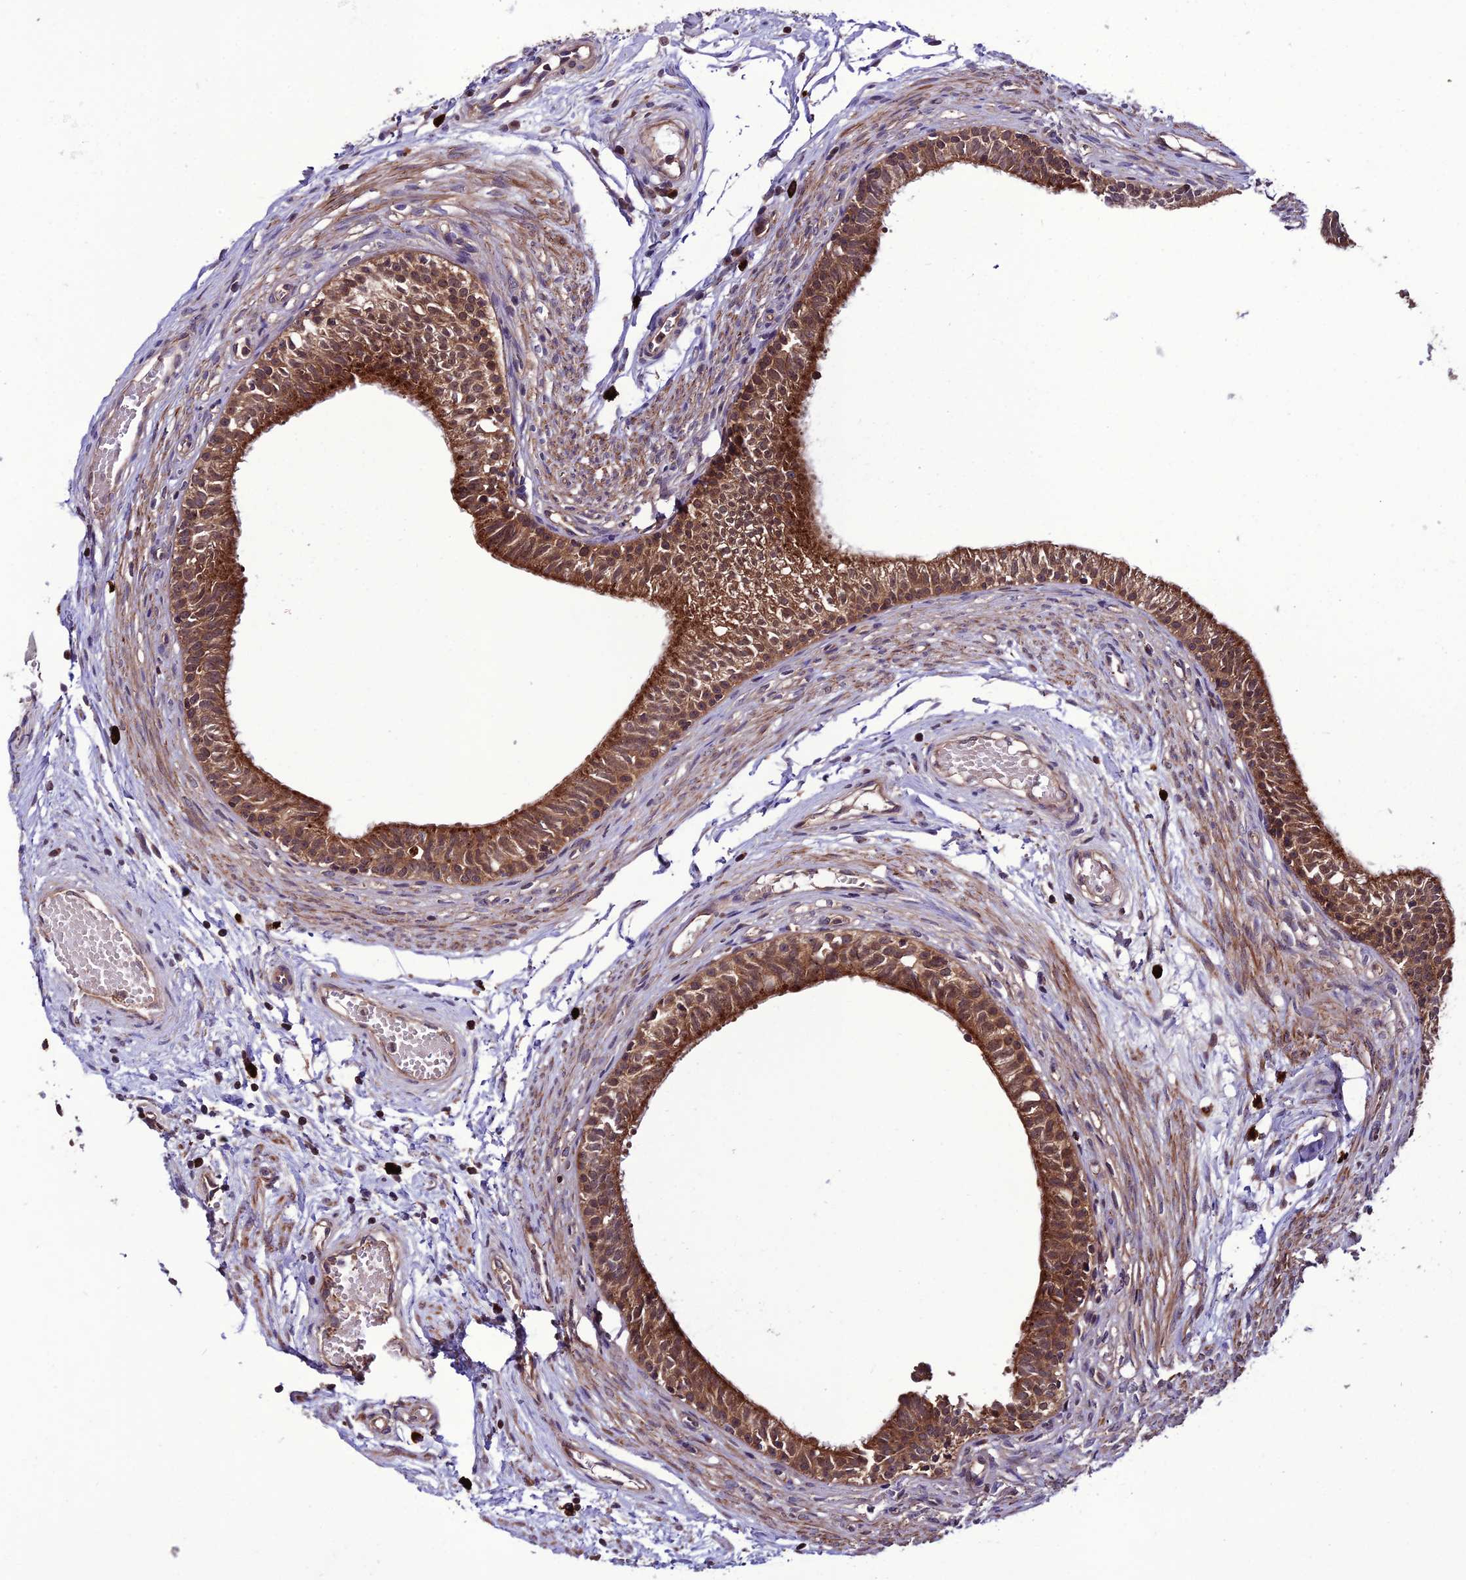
{"staining": {"intensity": "moderate", "quantity": ">75%", "location": "cytoplasmic/membranous"}, "tissue": "epididymis", "cell_type": "Glandular cells", "image_type": "normal", "snomed": [{"axis": "morphology", "description": "Normal tissue, NOS"}, {"axis": "topography", "description": "Epididymis, spermatic cord, NOS"}], "caption": "This is a micrograph of immunohistochemistry staining of benign epididymis, which shows moderate staining in the cytoplasmic/membranous of glandular cells.", "gene": "PPIL3", "patient": {"sex": "male", "age": 22}}